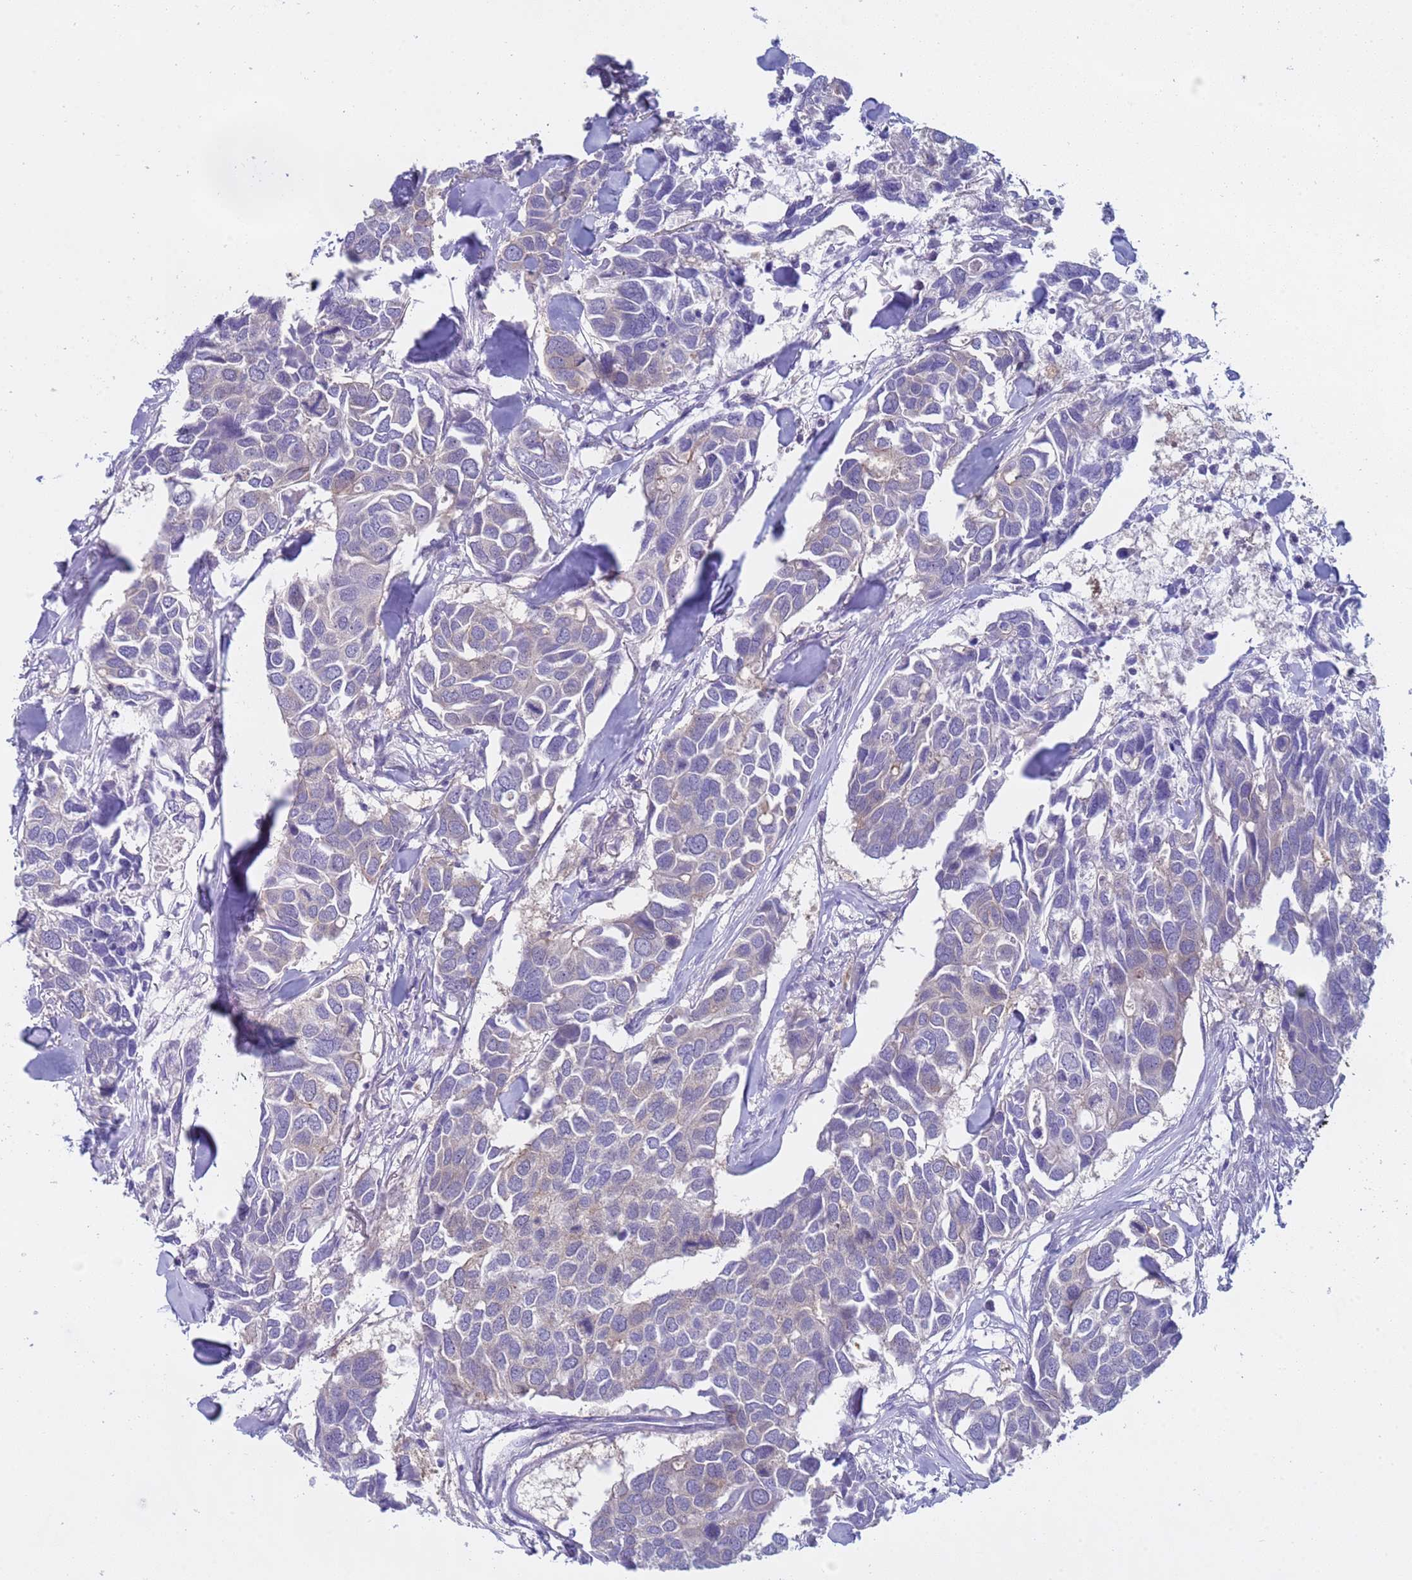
{"staining": {"intensity": "negative", "quantity": "none", "location": "none"}, "tissue": "breast cancer", "cell_type": "Tumor cells", "image_type": "cancer", "snomed": [{"axis": "morphology", "description": "Duct carcinoma"}, {"axis": "topography", "description": "Breast"}], "caption": "This is a photomicrograph of immunohistochemistry (IHC) staining of infiltrating ductal carcinoma (breast), which shows no expression in tumor cells. (Stains: DAB immunohistochemistry with hematoxylin counter stain, Microscopy: brightfield microscopy at high magnification).", "gene": "CAPN7", "patient": {"sex": "female", "age": 83}}